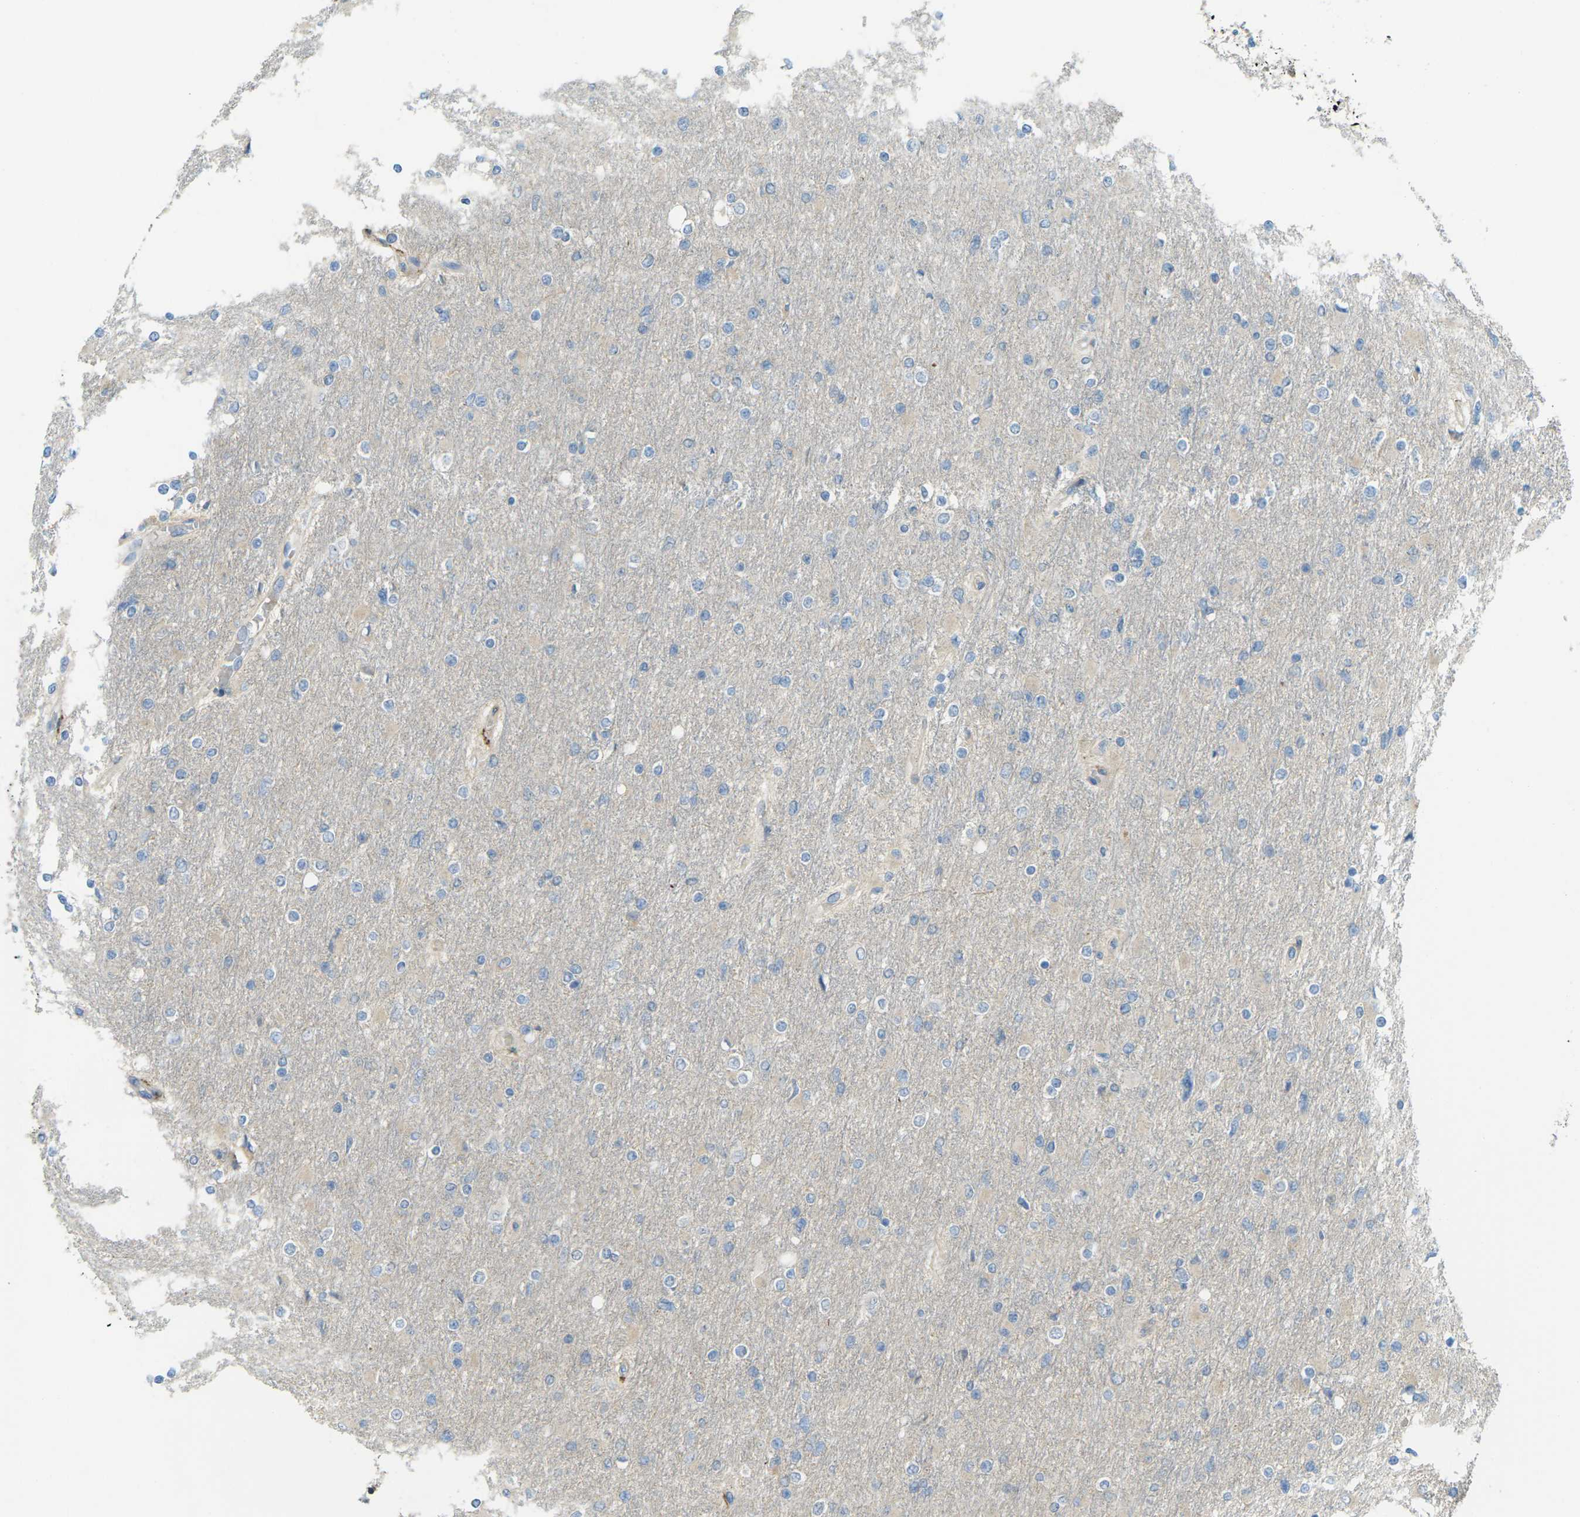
{"staining": {"intensity": "negative", "quantity": "none", "location": "none"}, "tissue": "glioma", "cell_type": "Tumor cells", "image_type": "cancer", "snomed": [{"axis": "morphology", "description": "Glioma, malignant, High grade"}, {"axis": "topography", "description": "Cerebral cortex"}], "caption": "DAB immunohistochemical staining of human glioma shows no significant positivity in tumor cells.", "gene": "MYLK4", "patient": {"sex": "female", "age": 36}}